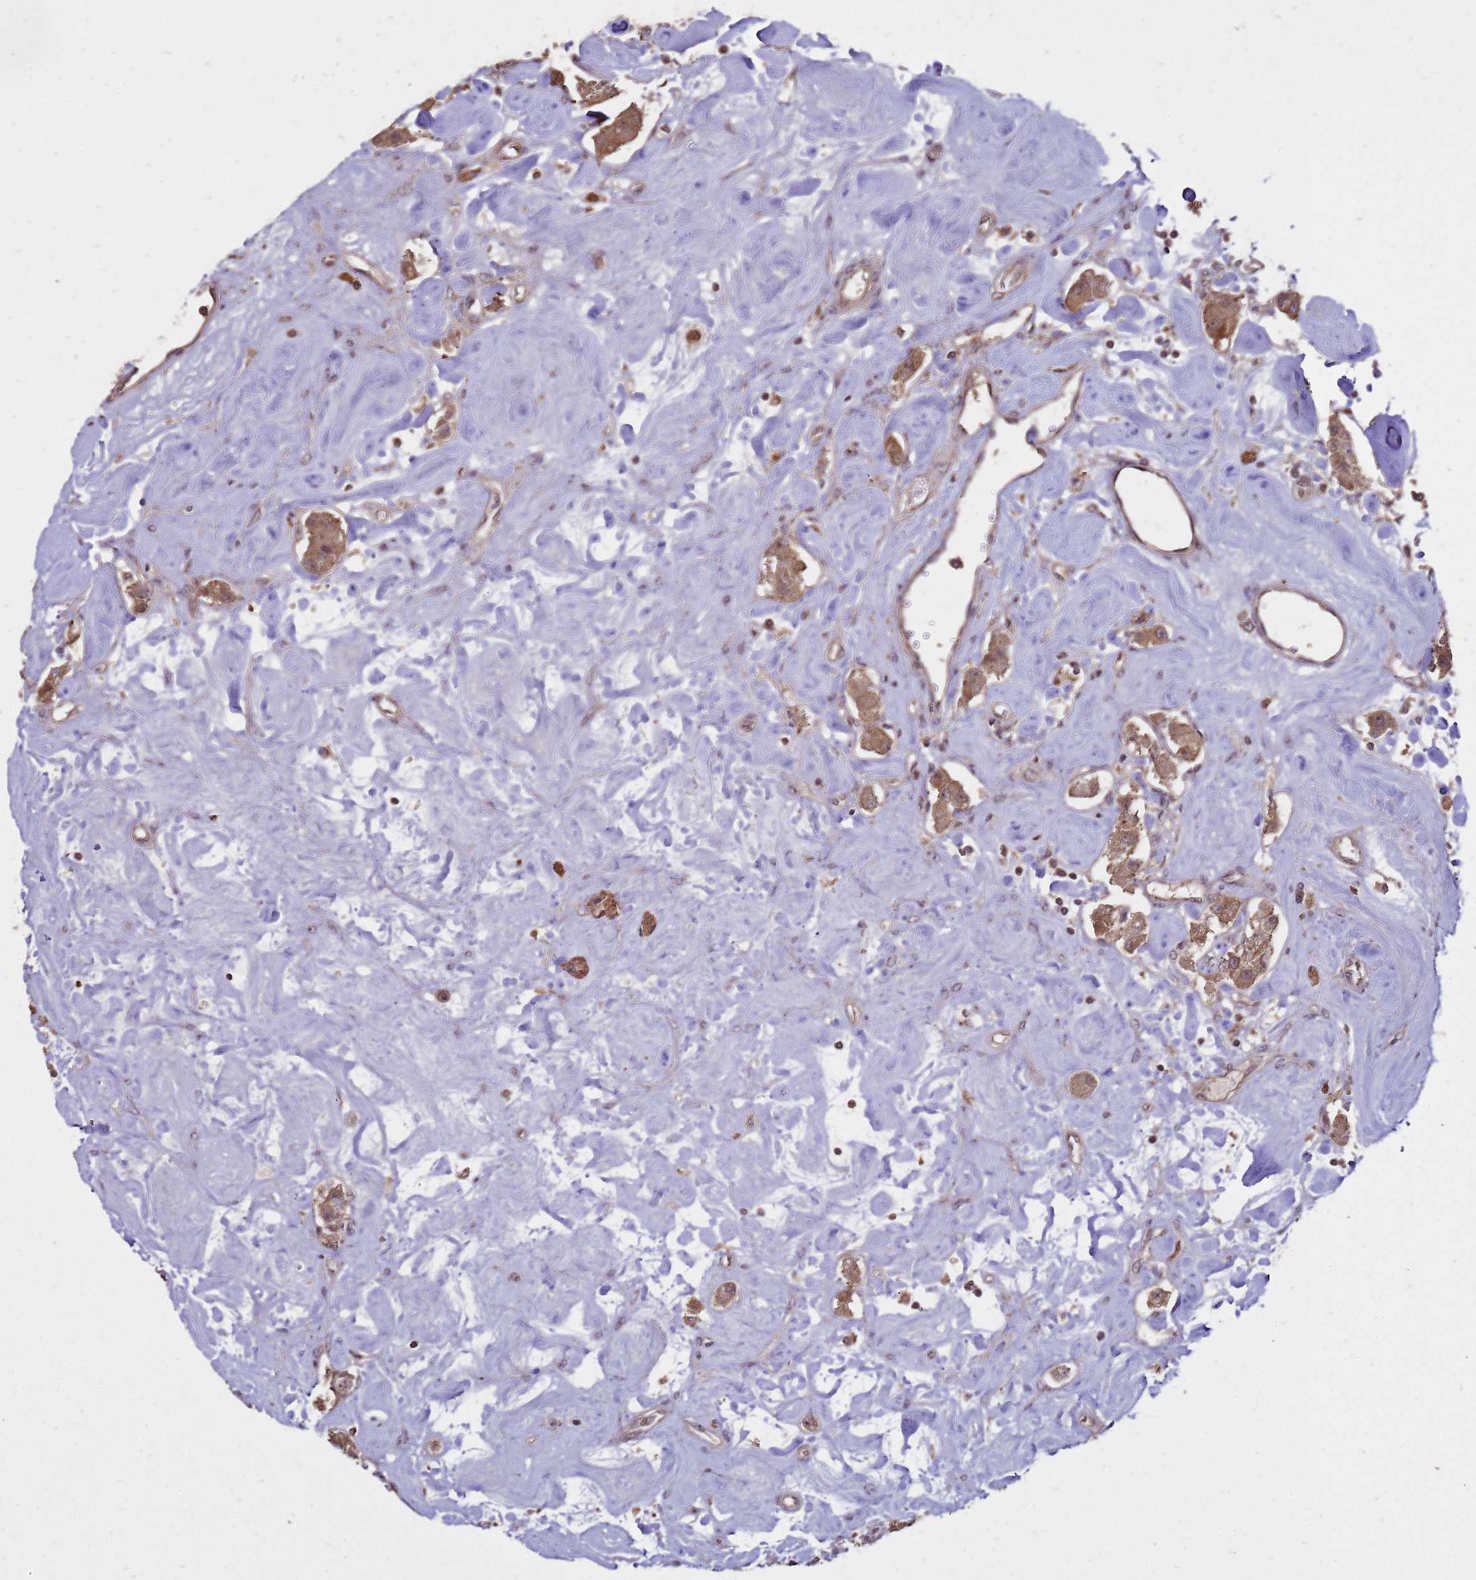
{"staining": {"intensity": "moderate", "quantity": ">75%", "location": "cytoplasmic/membranous"}, "tissue": "carcinoid", "cell_type": "Tumor cells", "image_type": "cancer", "snomed": [{"axis": "morphology", "description": "Carcinoid, malignant, NOS"}, {"axis": "topography", "description": "Pancreas"}], "caption": "Protein staining of malignant carcinoid tissue demonstrates moderate cytoplasmic/membranous positivity in about >75% of tumor cells.", "gene": "CRBN", "patient": {"sex": "male", "age": 41}}